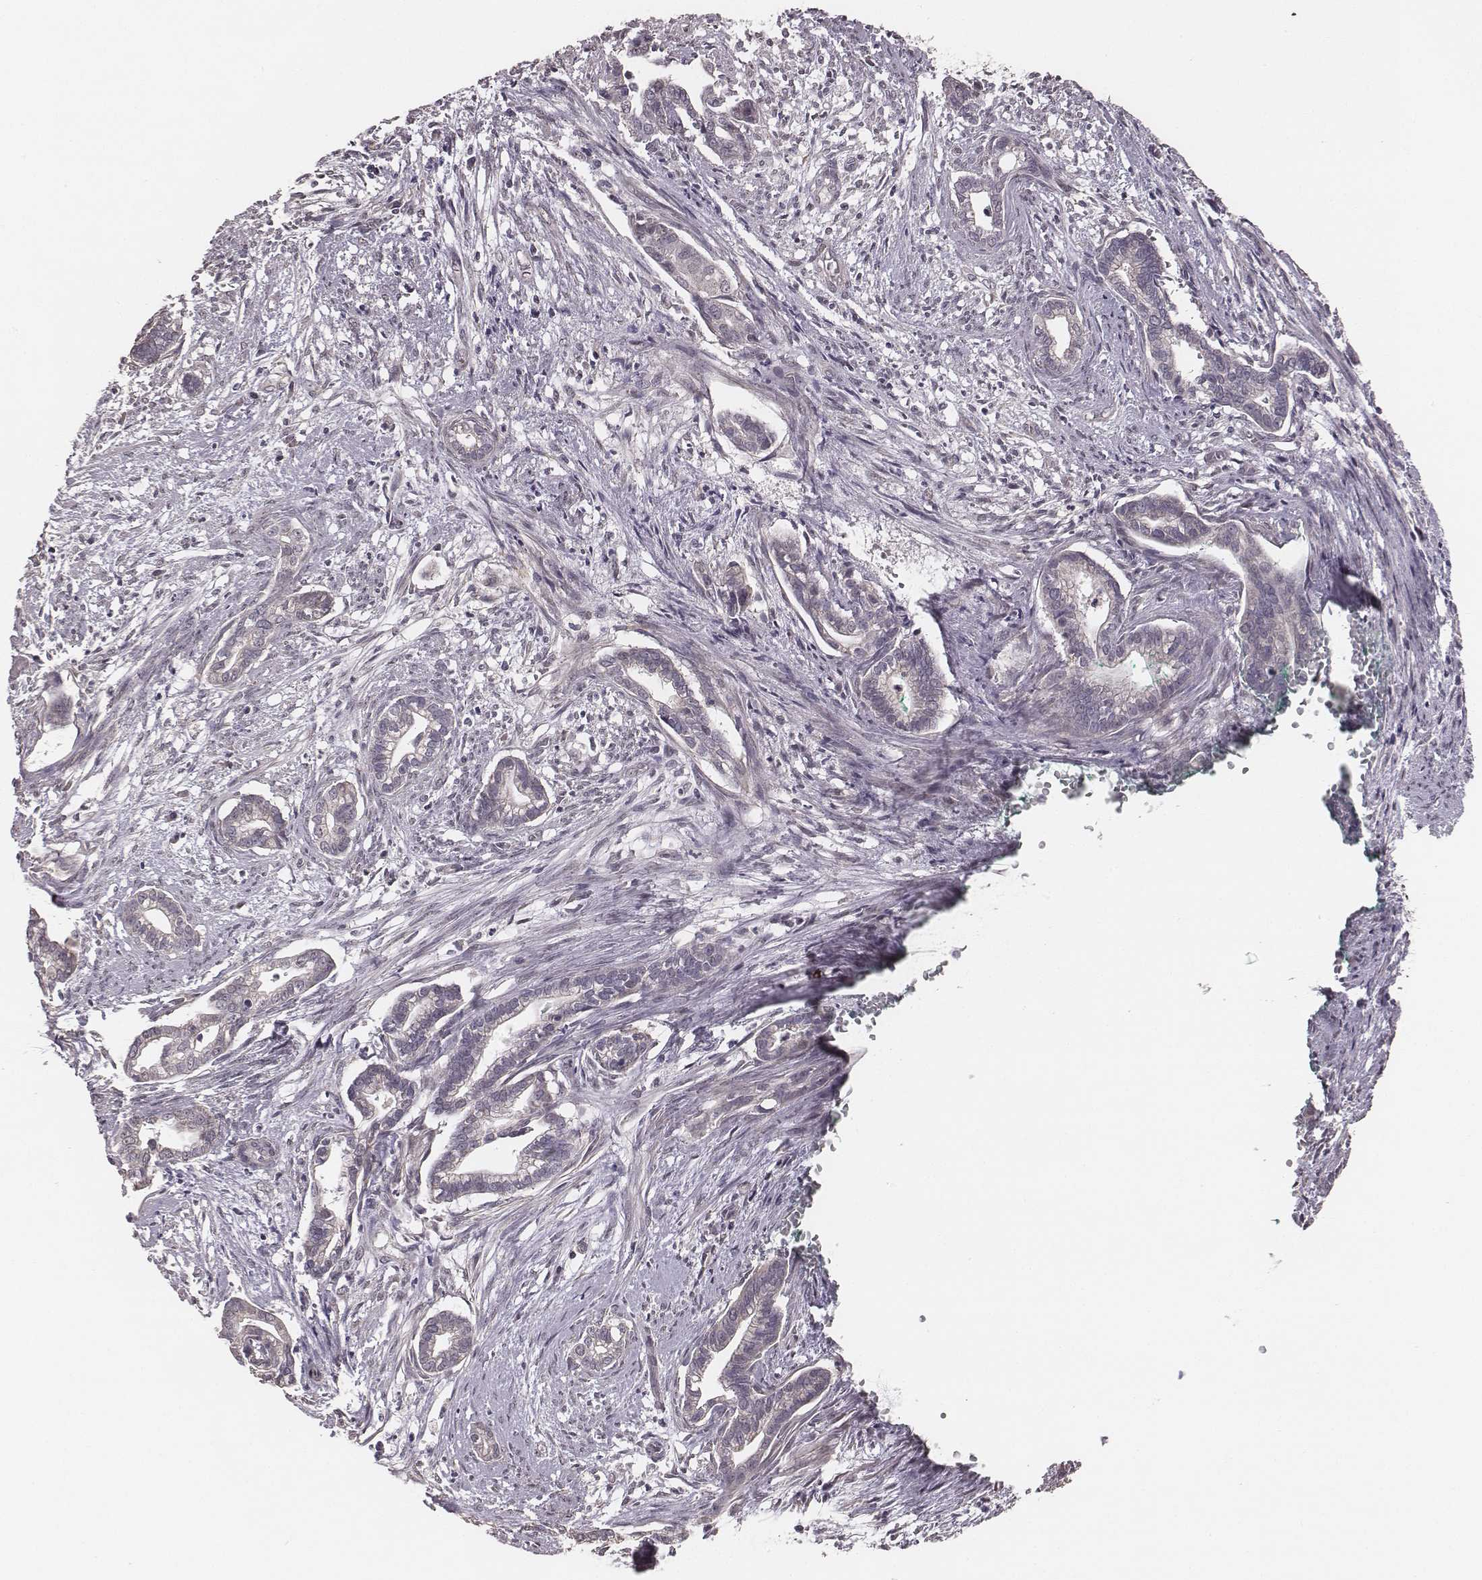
{"staining": {"intensity": "negative", "quantity": "none", "location": "none"}, "tissue": "cervical cancer", "cell_type": "Tumor cells", "image_type": "cancer", "snomed": [{"axis": "morphology", "description": "Adenocarcinoma, NOS"}, {"axis": "topography", "description": "Cervix"}], "caption": "There is no significant expression in tumor cells of cervical adenocarcinoma.", "gene": "SLC7A4", "patient": {"sex": "female", "age": 62}}